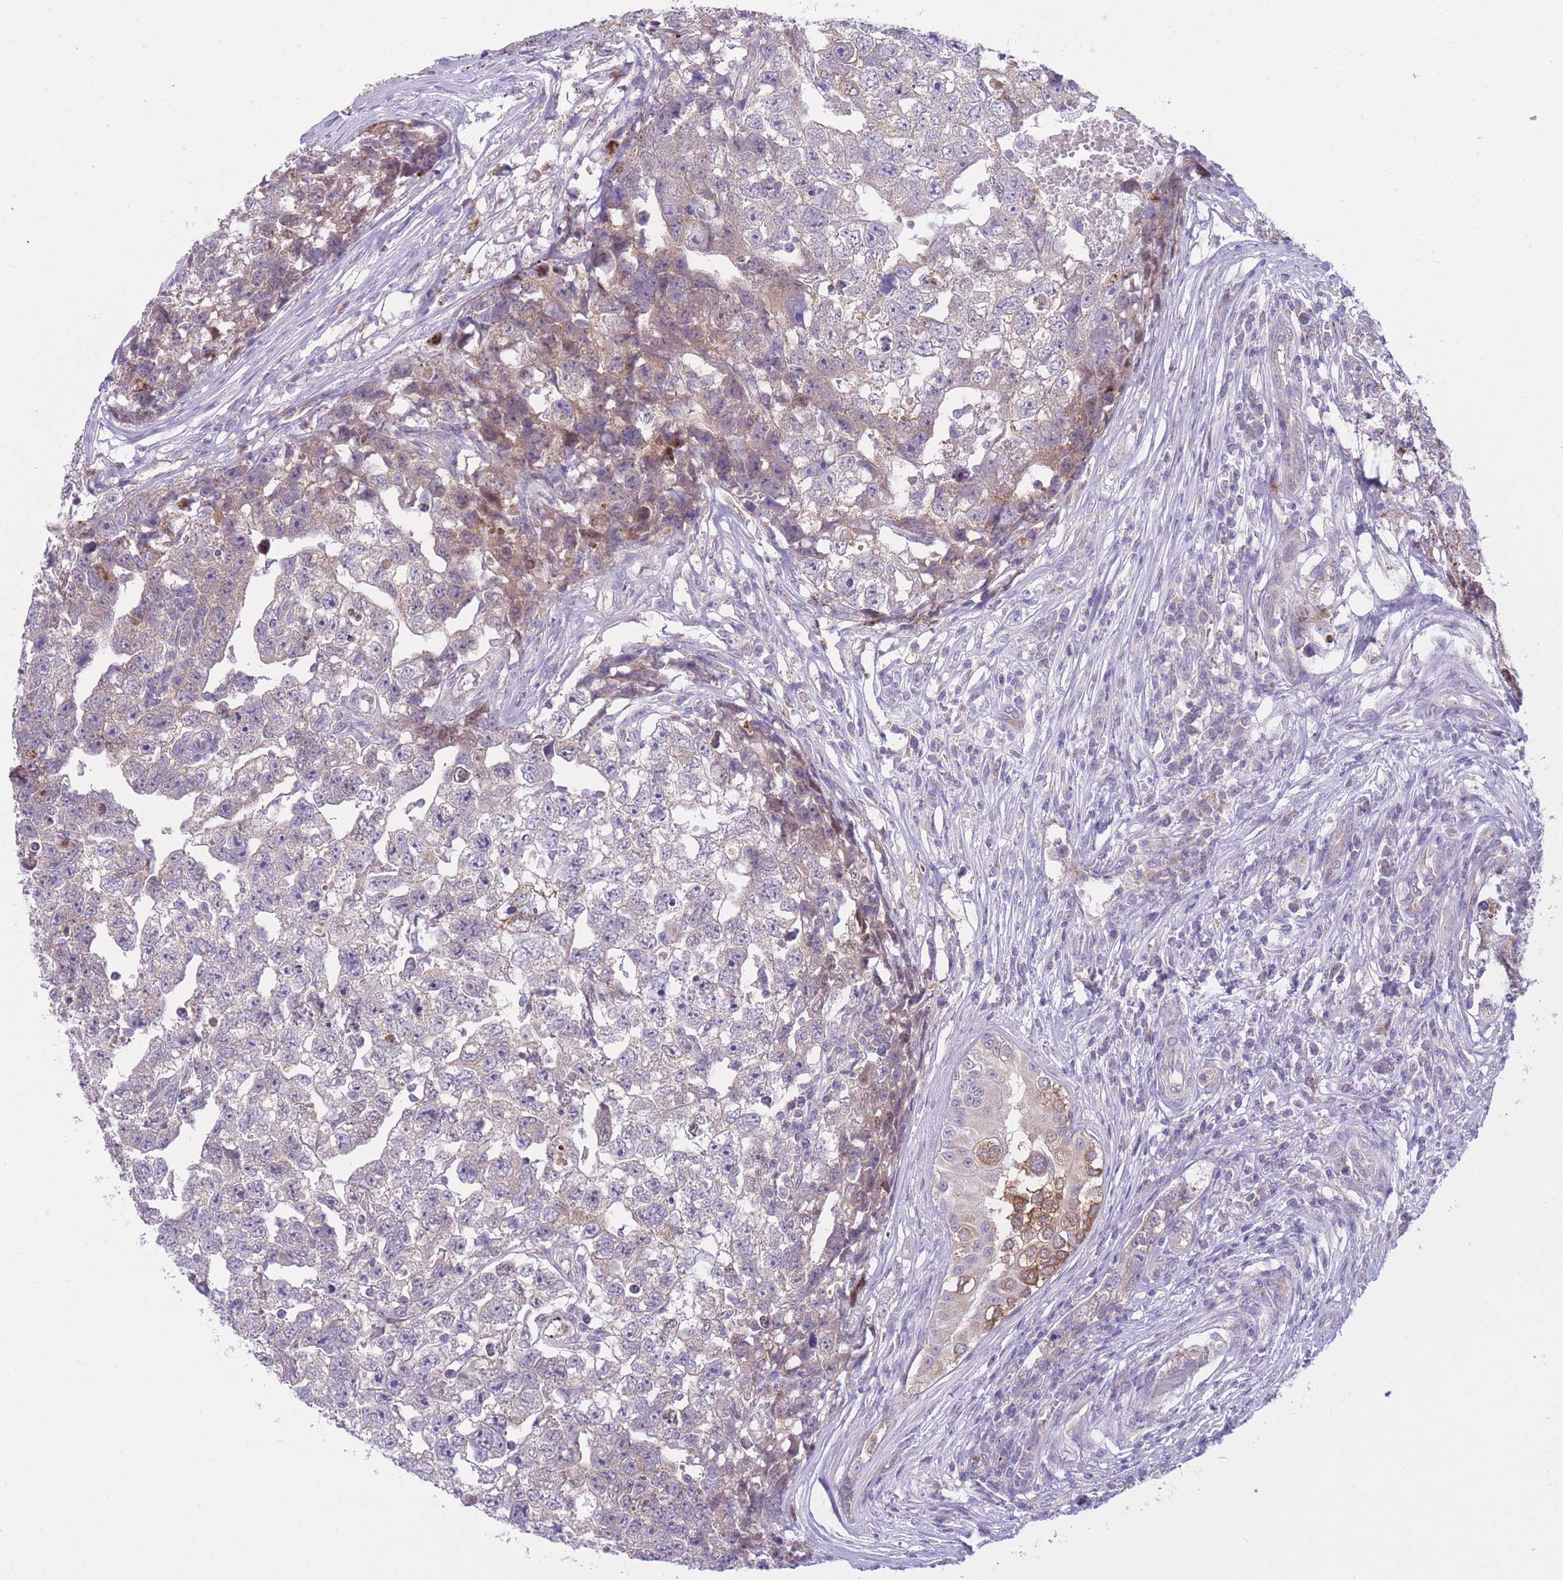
{"staining": {"intensity": "weak", "quantity": "<25%", "location": "cytoplasmic/membranous"}, "tissue": "testis cancer", "cell_type": "Tumor cells", "image_type": "cancer", "snomed": [{"axis": "morphology", "description": "Carcinoma, Embryonal, NOS"}, {"axis": "topography", "description": "Testis"}], "caption": "Tumor cells show no significant expression in testis cancer (embryonal carcinoma).", "gene": "CCT6B", "patient": {"sex": "male", "age": 22}}